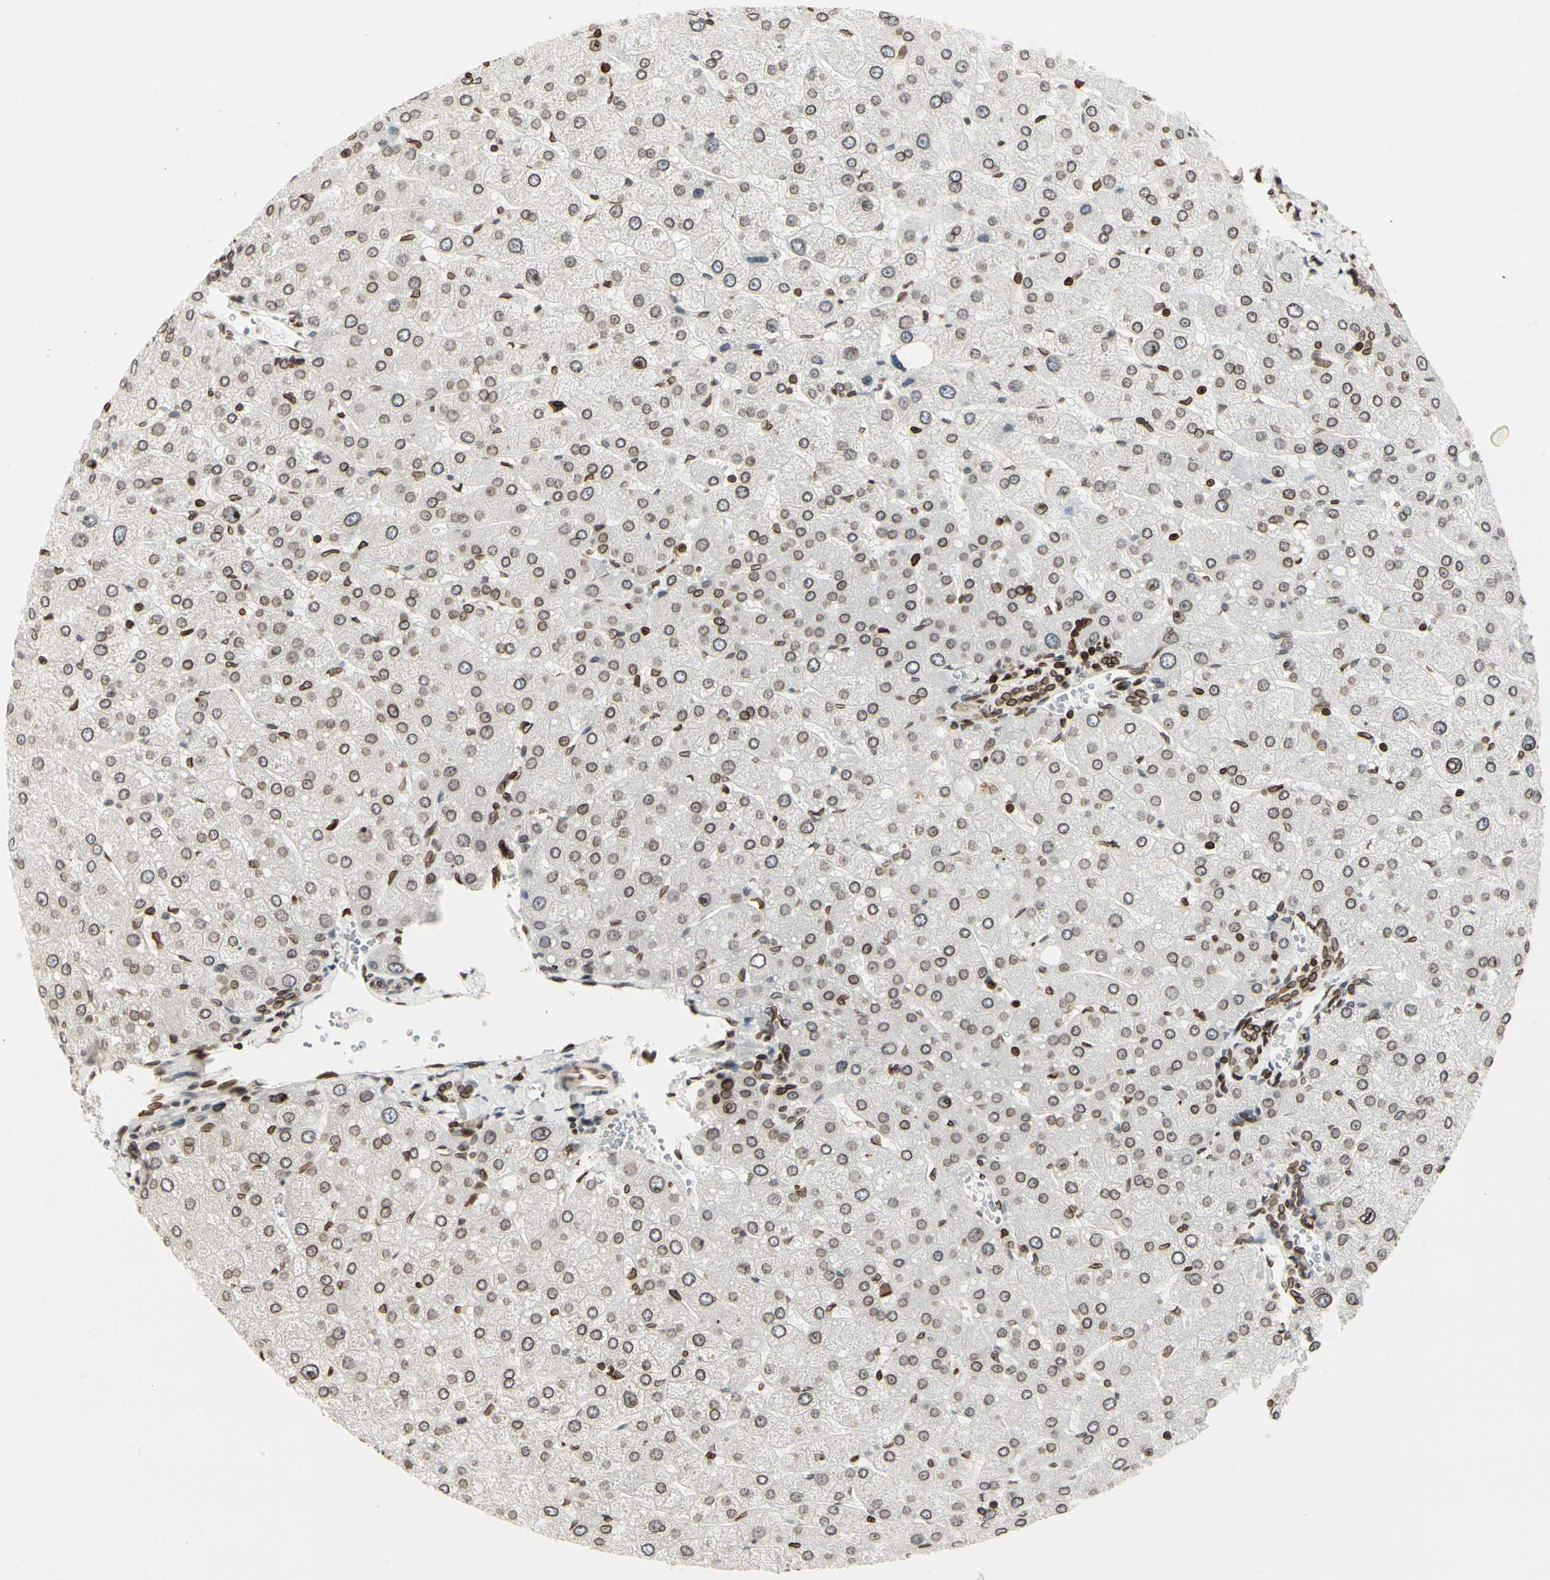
{"staining": {"intensity": "moderate", "quantity": ">75%", "location": "cytoplasmic/membranous,nuclear"}, "tissue": "liver", "cell_type": "Cholangiocytes", "image_type": "normal", "snomed": [{"axis": "morphology", "description": "Normal tissue, NOS"}, {"axis": "topography", "description": "Liver"}], "caption": "Liver stained with DAB (3,3'-diaminobenzidine) immunohistochemistry (IHC) exhibits medium levels of moderate cytoplasmic/membranous,nuclear positivity in about >75% of cholangiocytes. Ihc stains the protein of interest in brown and the nuclei are stained blue.", "gene": "TMPO", "patient": {"sex": "male", "age": 55}}